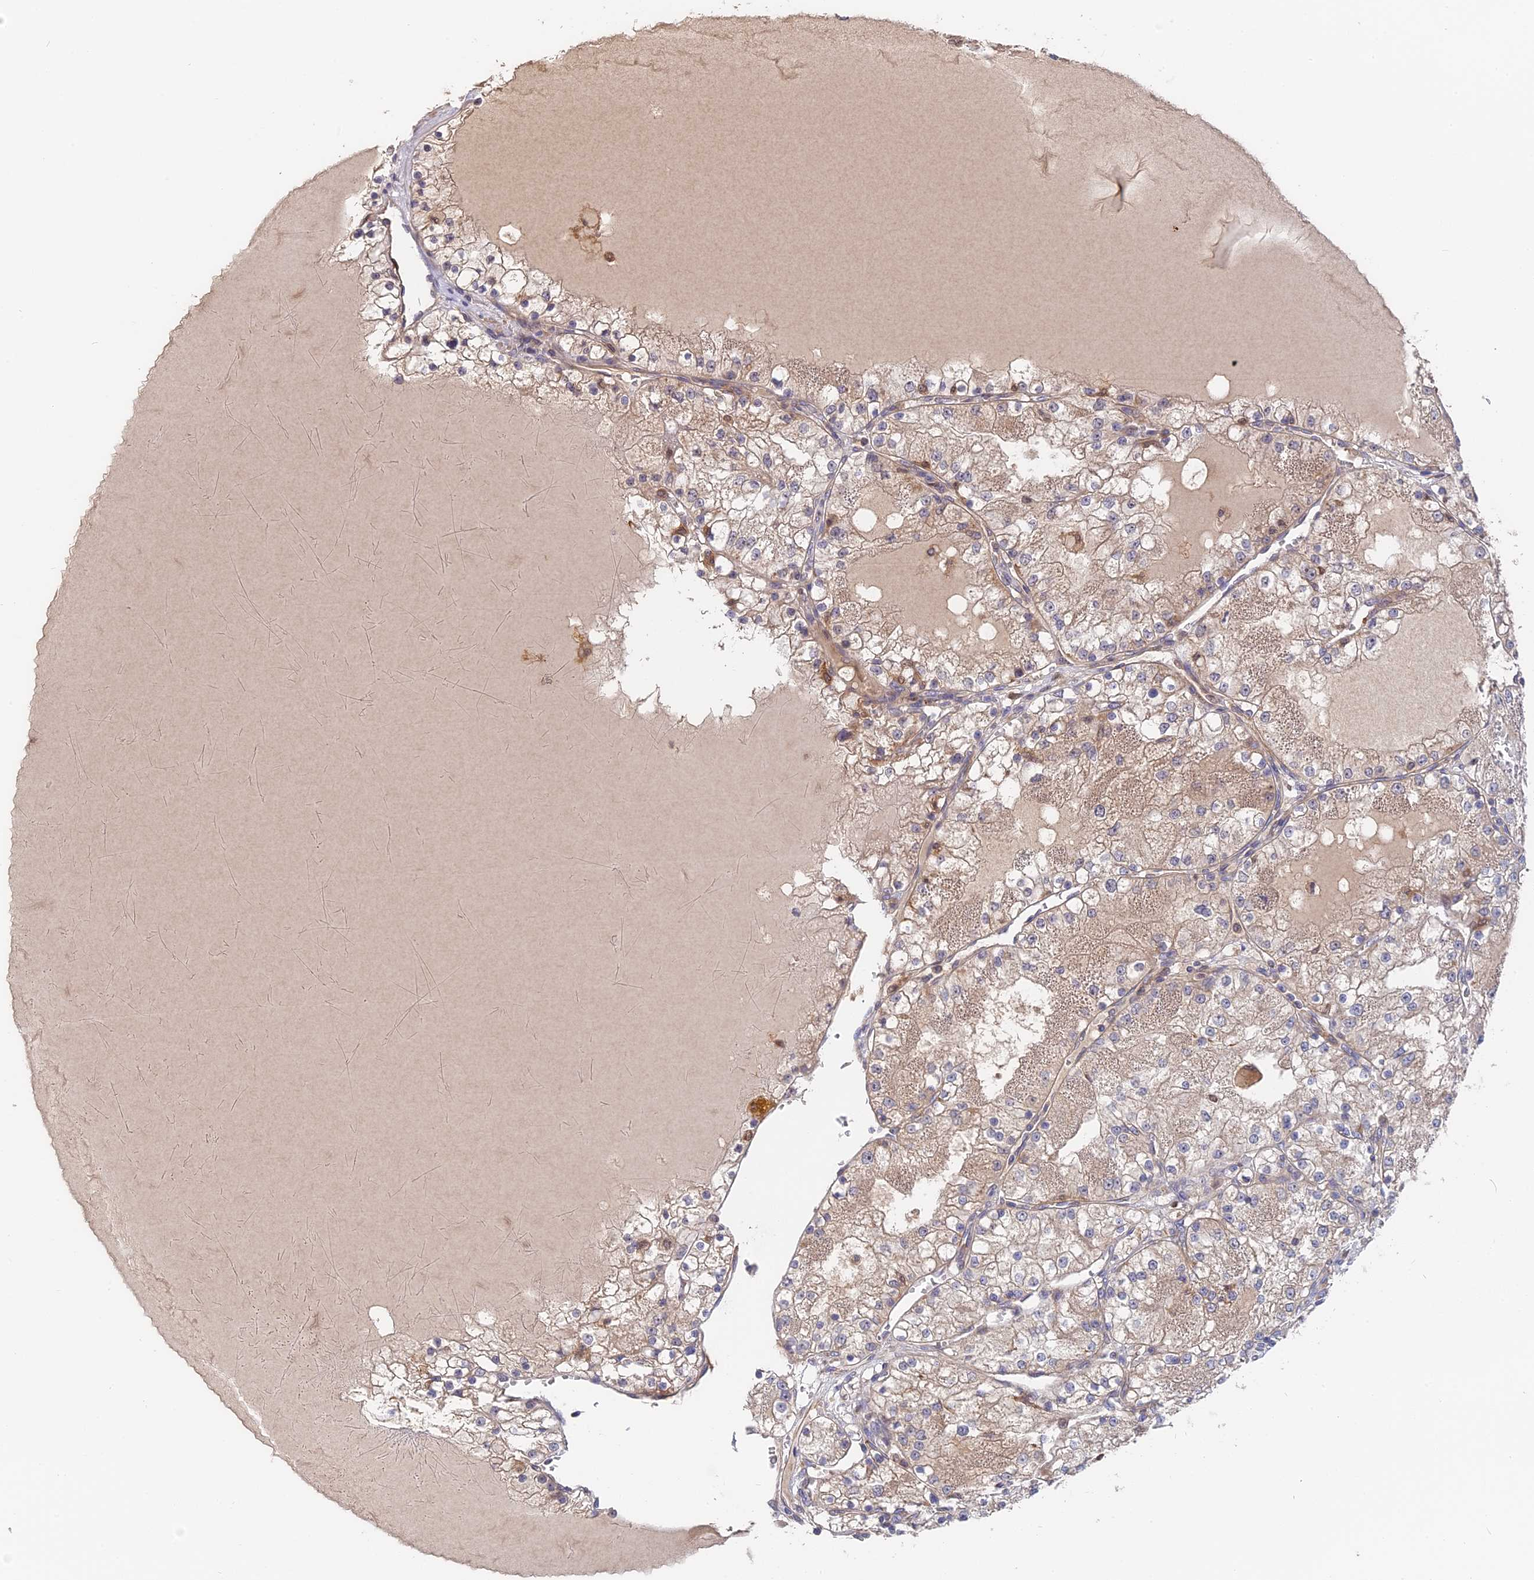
{"staining": {"intensity": "weak", "quantity": "<25%", "location": "cytoplasmic/membranous"}, "tissue": "renal cancer", "cell_type": "Tumor cells", "image_type": "cancer", "snomed": [{"axis": "morphology", "description": "Normal tissue, NOS"}, {"axis": "morphology", "description": "Adenocarcinoma, NOS"}, {"axis": "topography", "description": "Kidney"}], "caption": "This is a histopathology image of immunohistochemistry staining of renal cancer, which shows no expression in tumor cells.", "gene": "SAC3D1", "patient": {"sex": "male", "age": 68}}